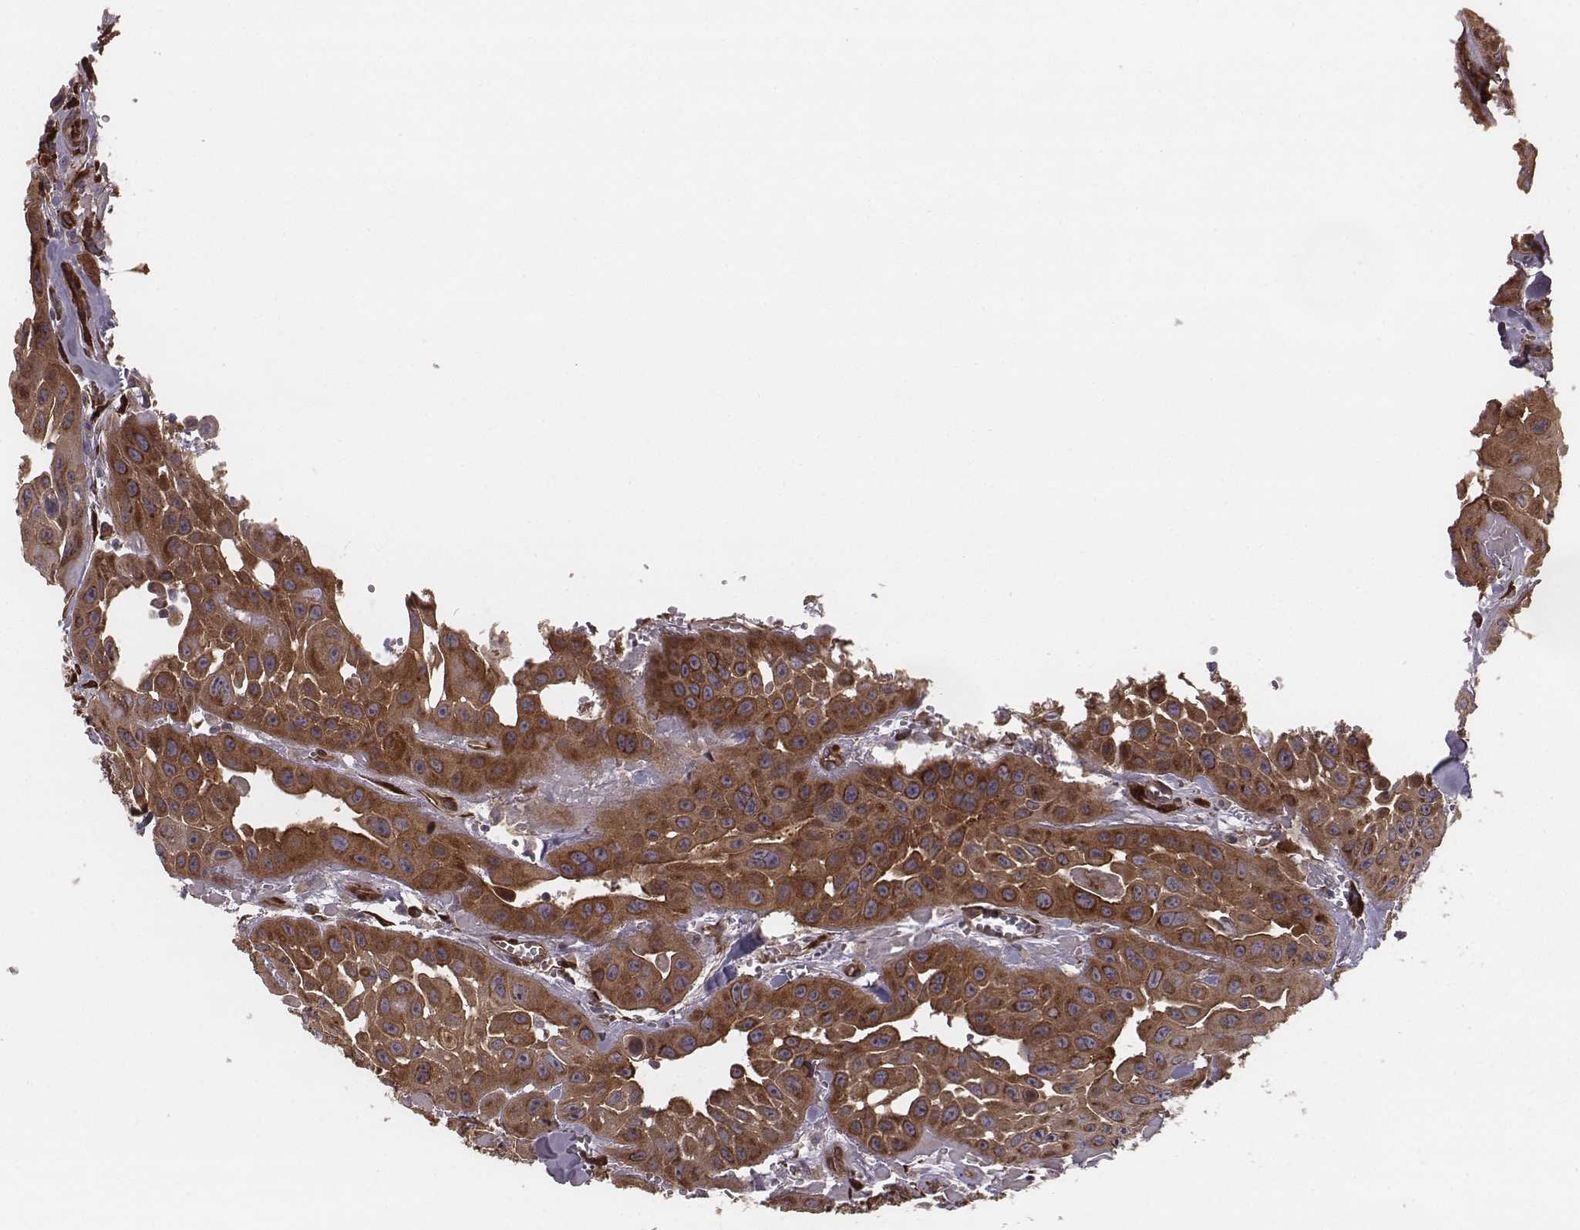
{"staining": {"intensity": "moderate", "quantity": ">75%", "location": "cytoplasmic/membranous"}, "tissue": "head and neck cancer", "cell_type": "Tumor cells", "image_type": "cancer", "snomed": [{"axis": "morphology", "description": "Adenocarcinoma, NOS"}, {"axis": "topography", "description": "Head-Neck"}], "caption": "IHC image of human head and neck cancer stained for a protein (brown), which demonstrates medium levels of moderate cytoplasmic/membranous positivity in about >75% of tumor cells.", "gene": "PALMD", "patient": {"sex": "male", "age": 73}}